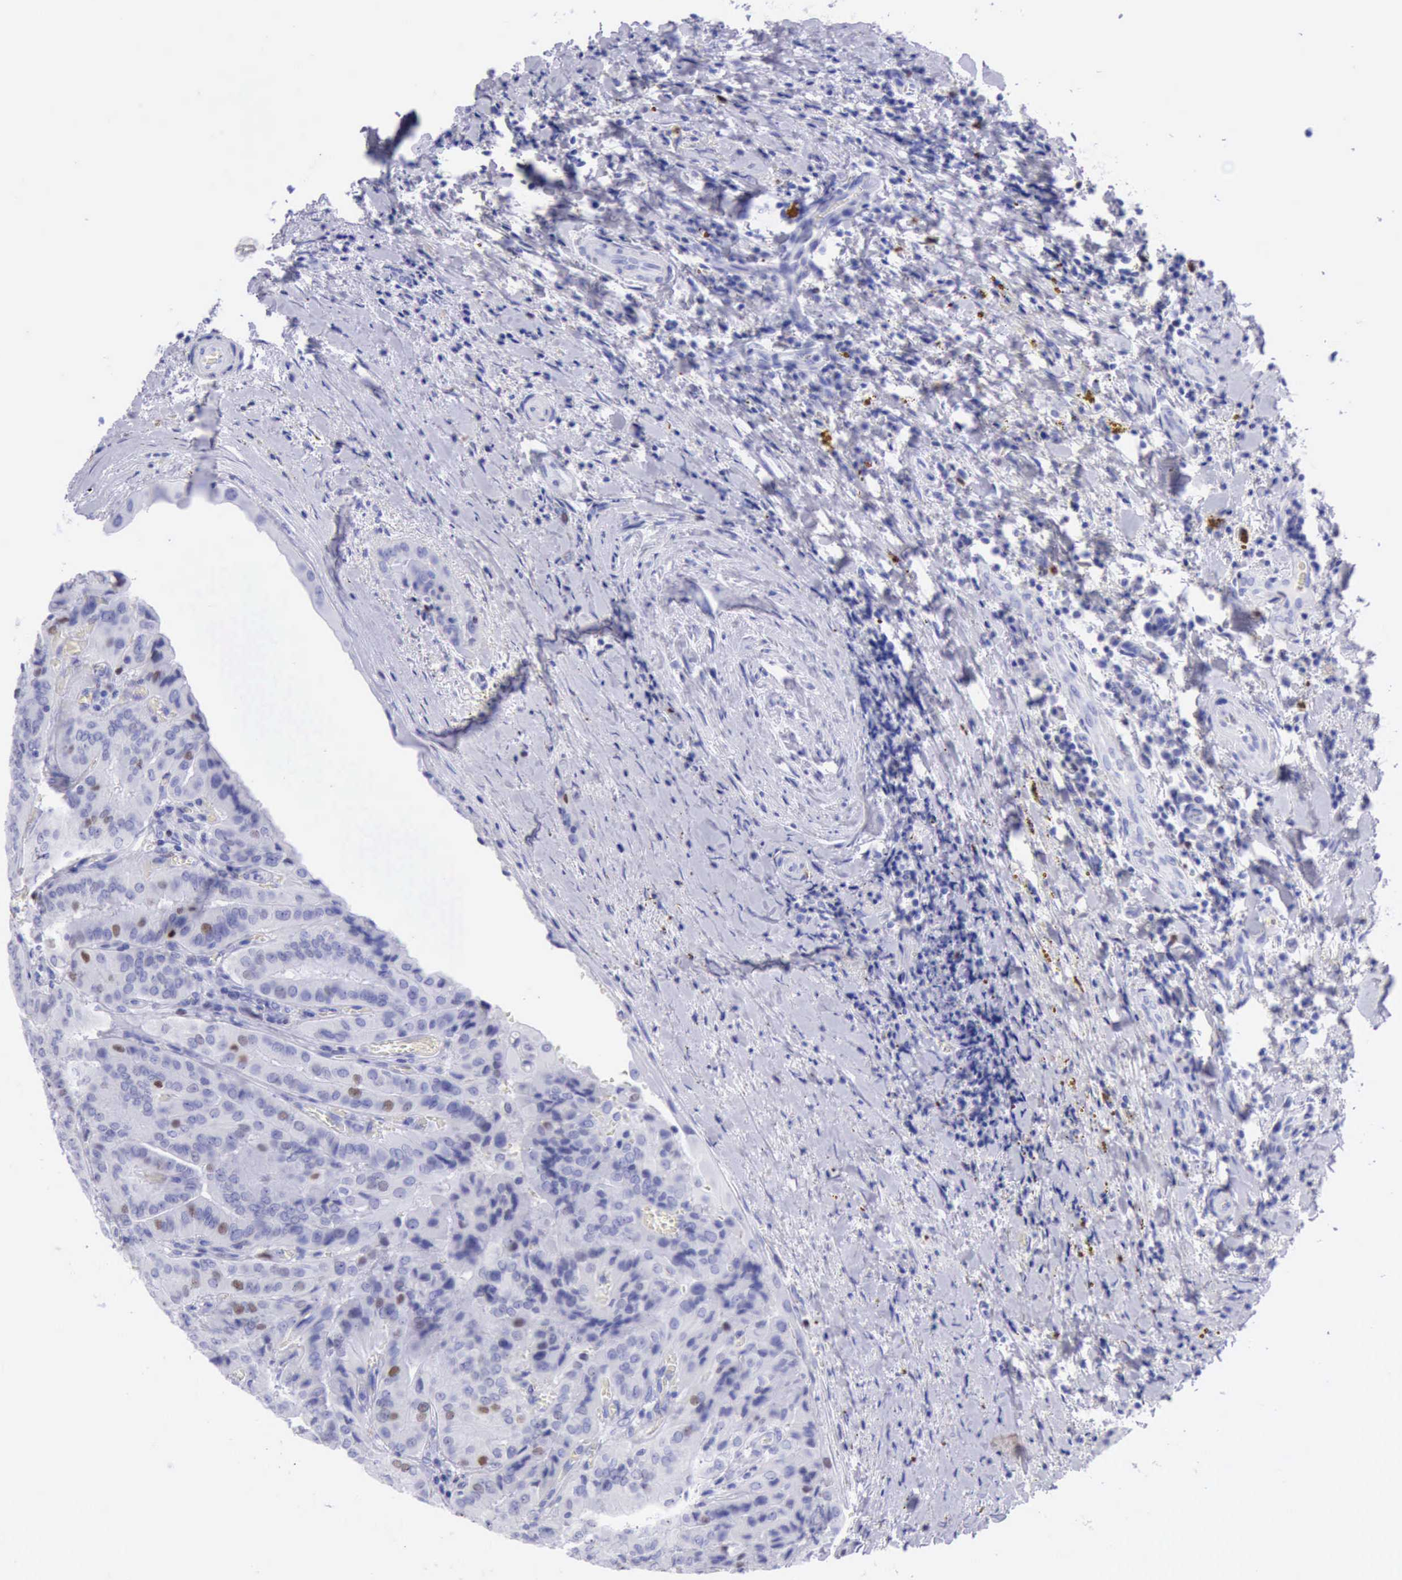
{"staining": {"intensity": "moderate", "quantity": "<25%", "location": "nuclear"}, "tissue": "thyroid cancer", "cell_type": "Tumor cells", "image_type": "cancer", "snomed": [{"axis": "morphology", "description": "Papillary adenocarcinoma, NOS"}, {"axis": "topography", "description": "Thyroid gland"}], "caption": "Protein expression analysis of human thyroid papillary adenocarcinoma reveals moderate nuclear staining in approximately <25% of tumor cells.", "gene": "MCM2", "patient": {"sex": "female", "age": 71}}